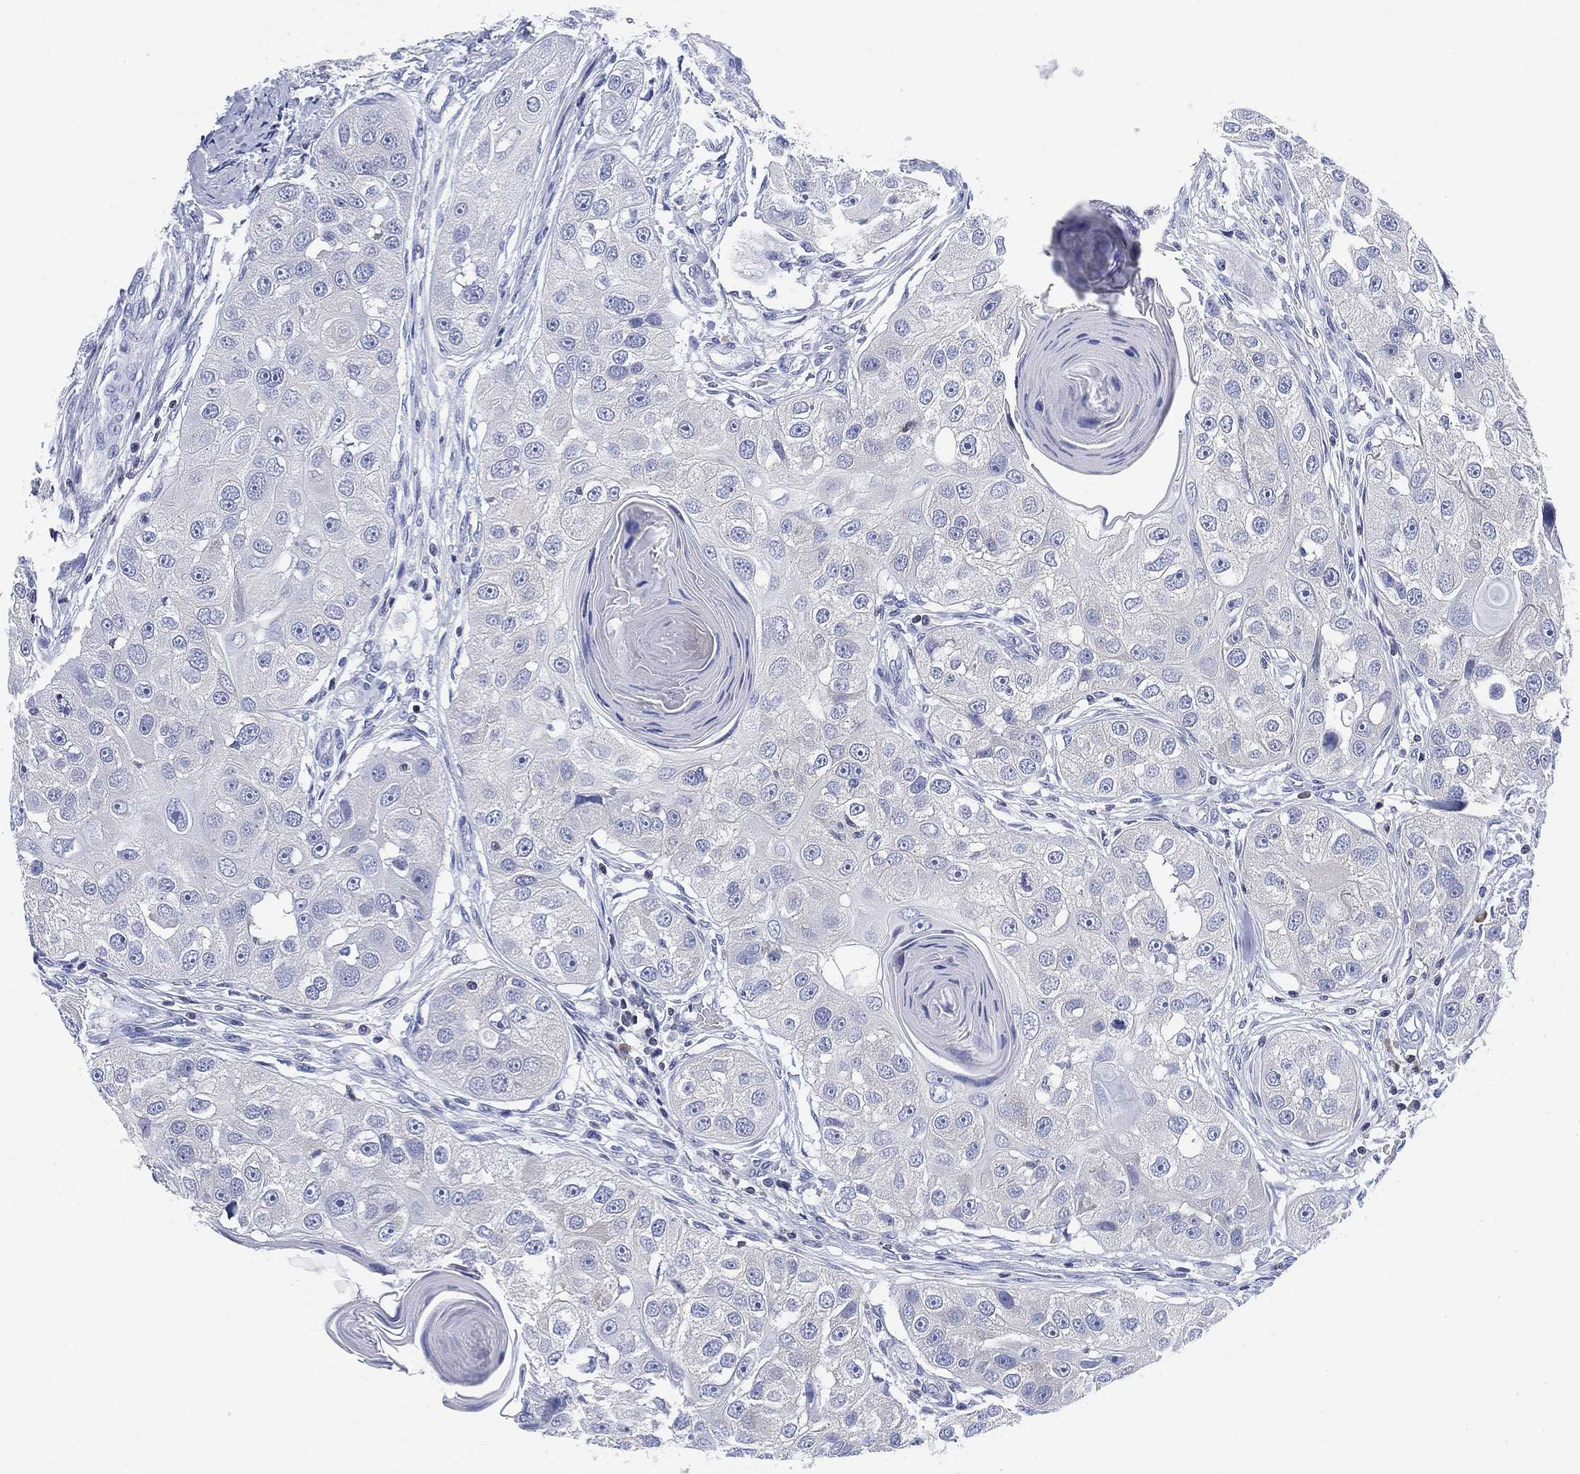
{"staining": {"intensity": "negative", "quantity": "none", "location": "none"}, "tissue": "head and neck cancer", "cell_type": "Tumor cells", "image_type": "cancer", "snomed": [{"axis": "morphology", "description": "Normal tissue, NOS"}, {"axis": "morphology", "description": "Squamous cell carcinoma, NOS"}, {"axis": "topography", "description": "Skeletal muscle"}, {"axis": "topography", "description": "Head-Neck"}], "caption": "An image of human squamous cell carcinoma (head and neck) is negative for staining in tumor cells.", "gene": "FYB1", "patient": {"sex": "male", "age": 51}}